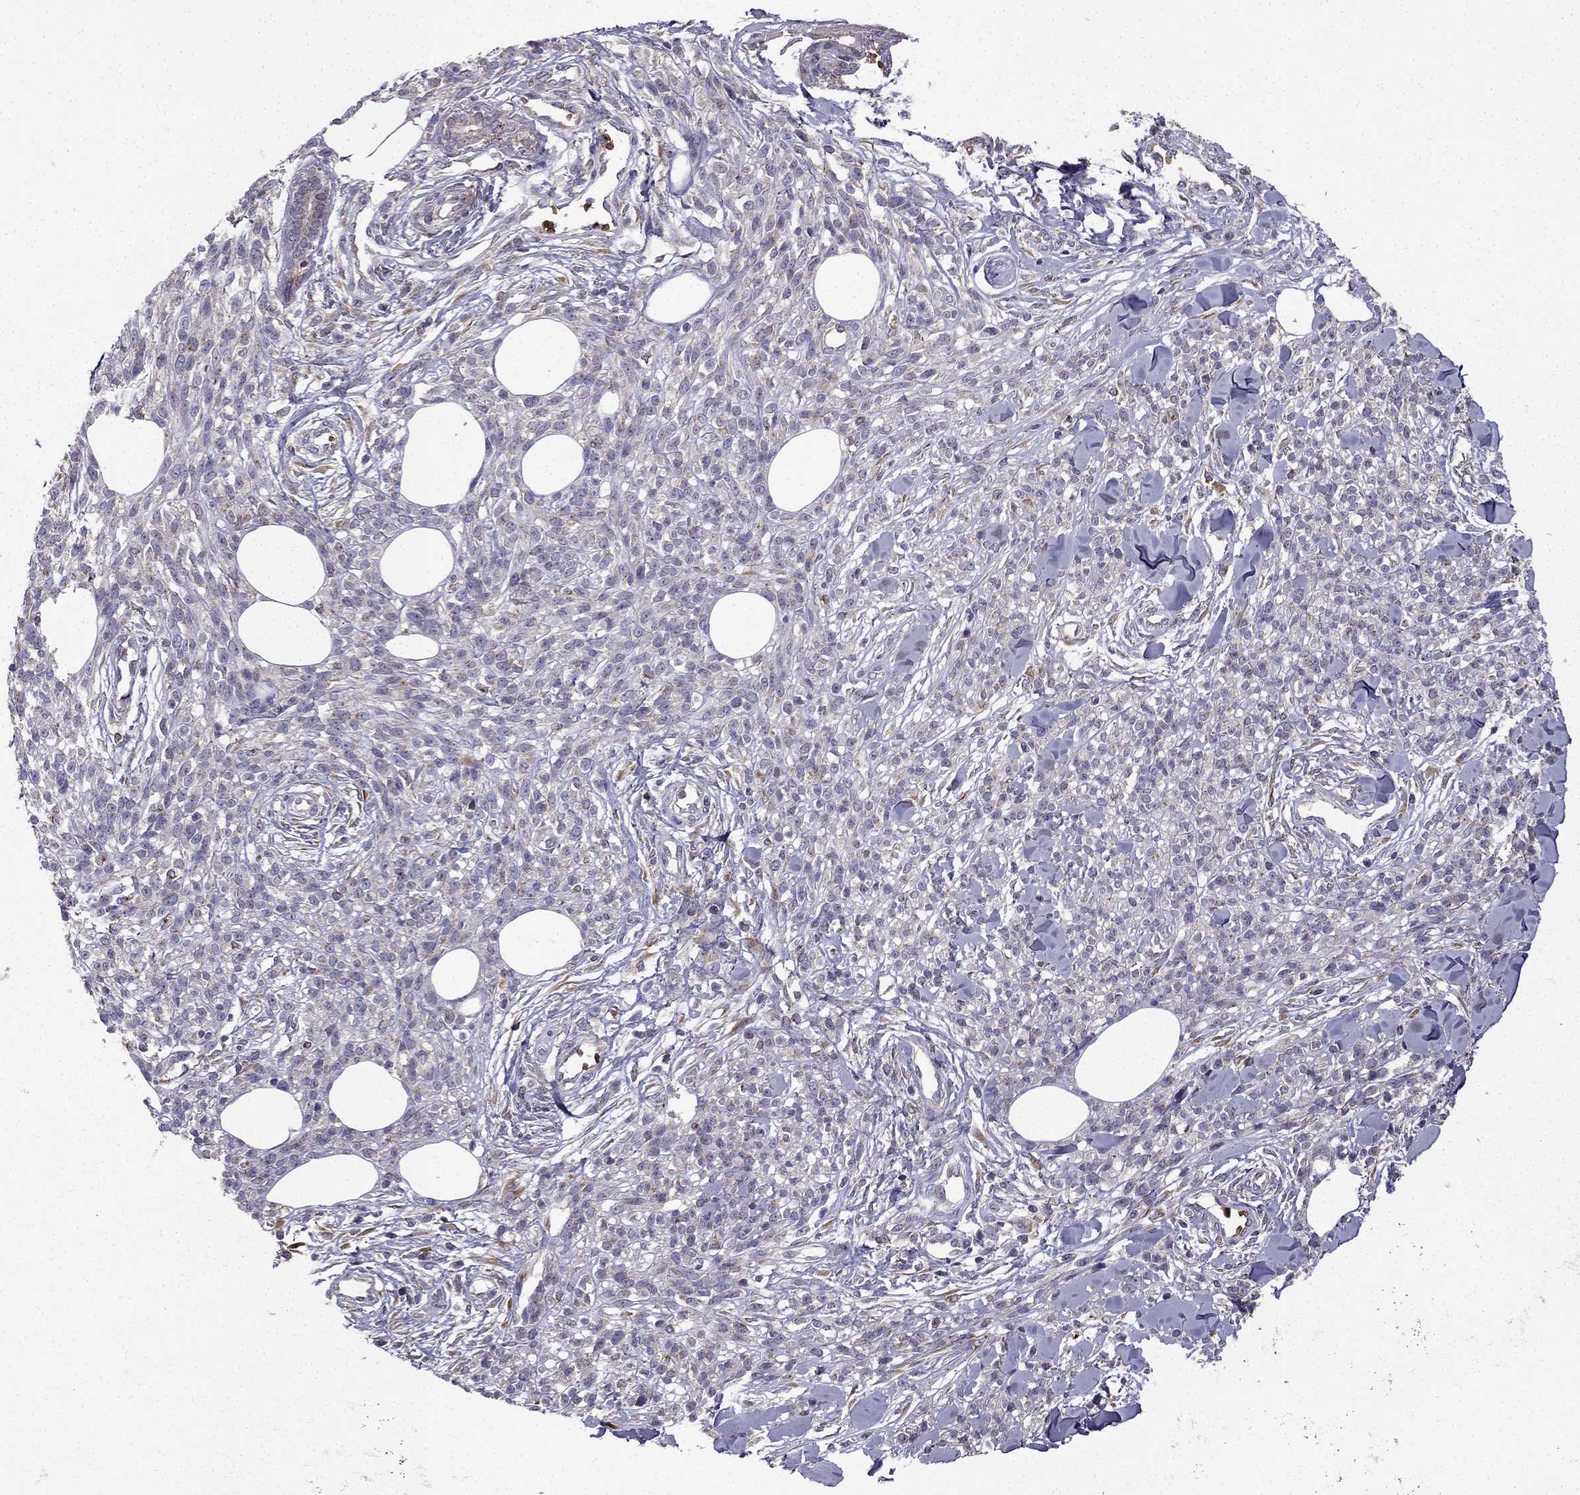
{"staining": {"intensity": "negative", "quantity": "none", "location": "none"}, "tissue": "melanoma", "cell_type": "Tumor cells", "image_type": "cancer", "snomed": [{"axis": "morphology", "description": "Malignant melanoma, NOS"}, {"axis": "topography", "description": "Skin"}, {"axis": "topography", "description": "Skin of trunk"}], "caption": "Immunohistochemistry image of neoplastic tissue: human malignant melanoma stained with DAB reveals no significant protein positivity in tumor cells.", "gene": "B4GALT7", "patient": {"sex": "male", "age": 74}}